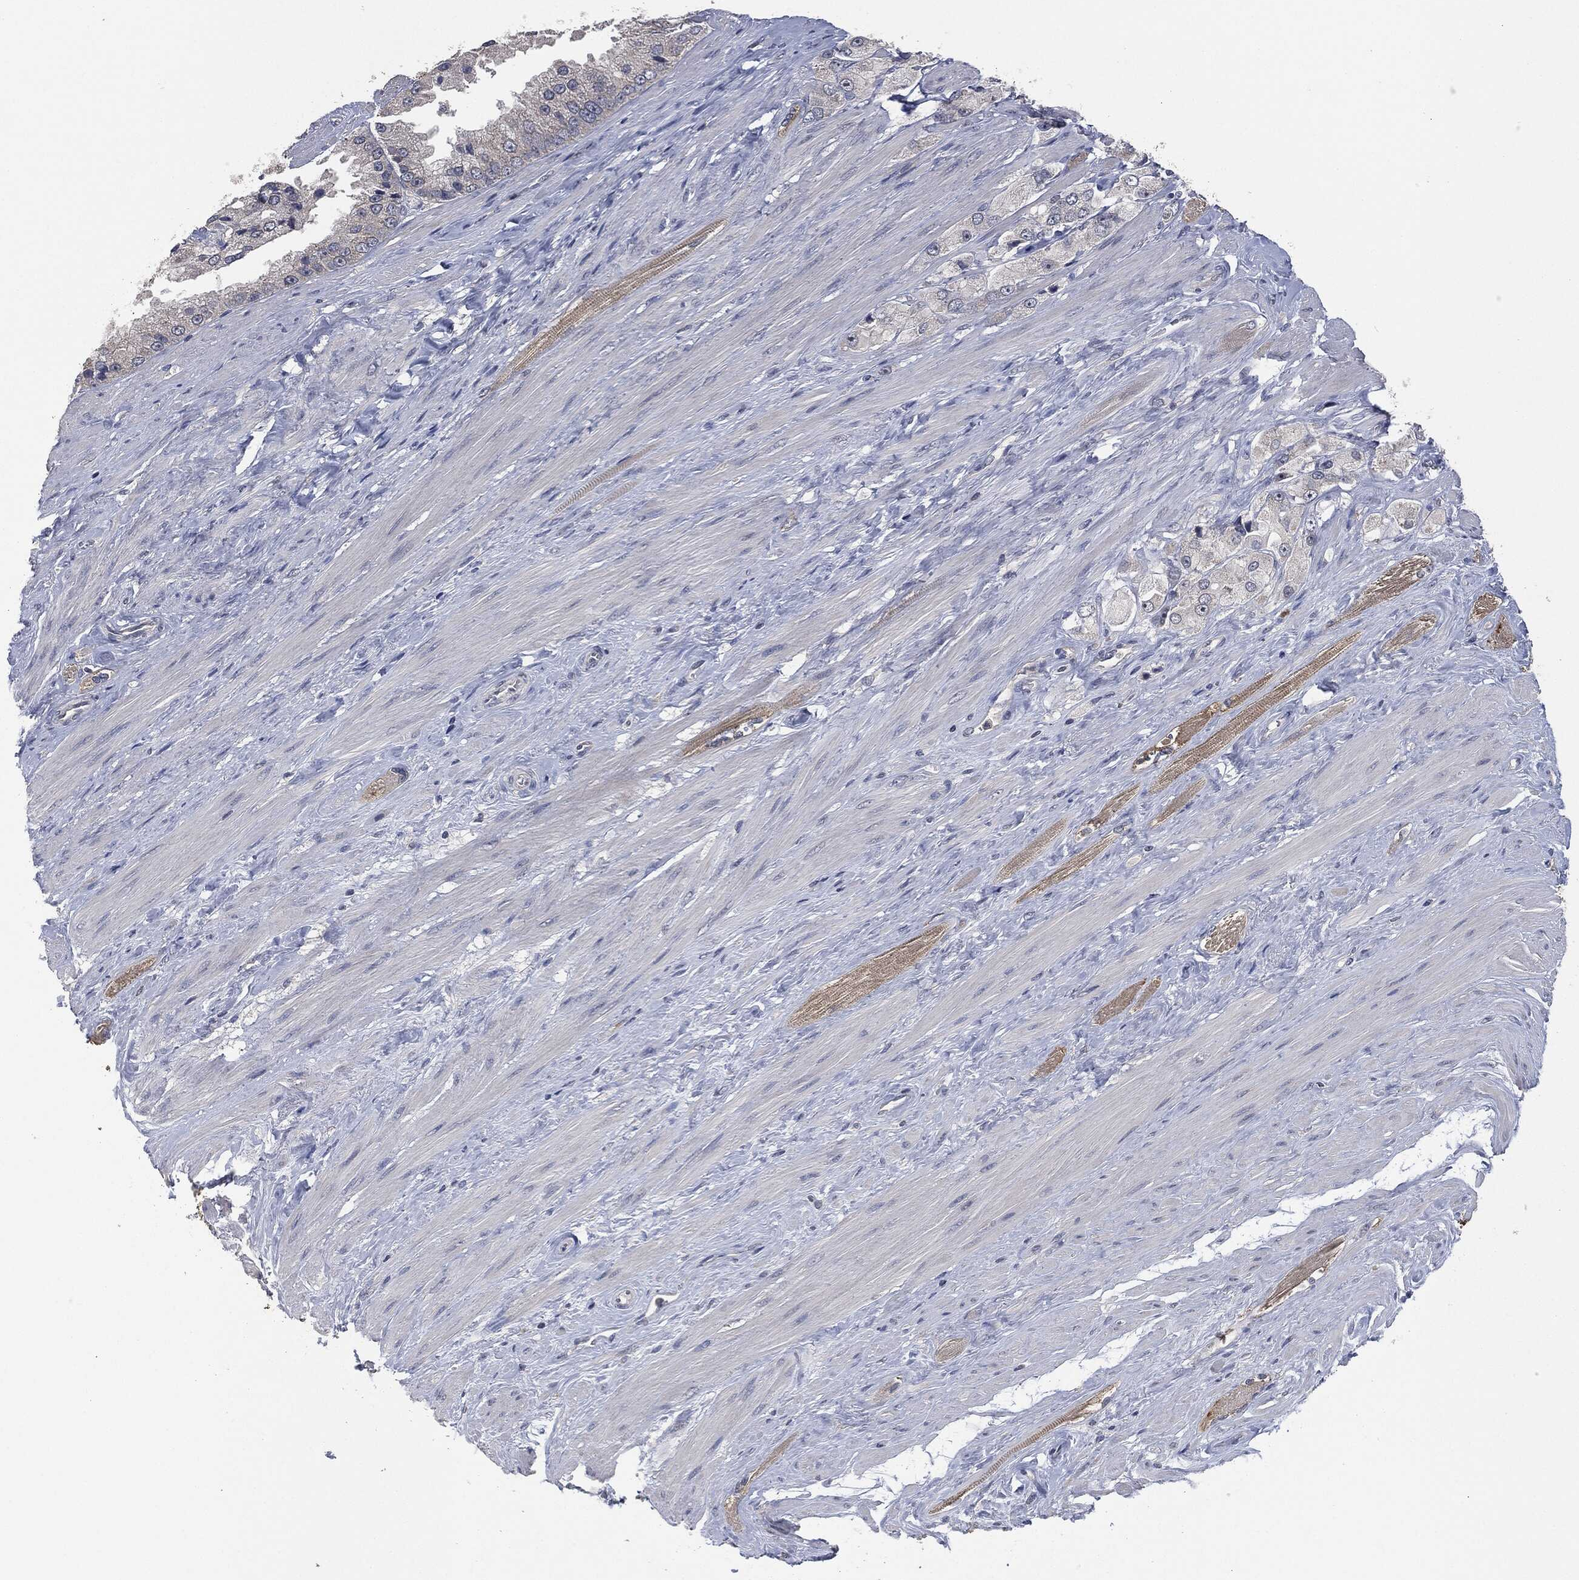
{"staining": {"intensity": "negative", "quantity": "none", "location": "none"}, "tissue": "prostate cancer", "cell_type": "Tumor cells", "image_type": "cancer", "snomed": [{"axis": "morphology", "description": "Adenocarcinoma, NOS"}, {"axis": "topography", "description": "Prostate and seminal vesicle, NOS"}, {"axis": "topography", "description": "Prostate"}], "caption": "Histopathology image shows no significant protein expression in tumor cells of prostate cancer.", "gene": "IL1RN", "patient": {"sex": "male", "age": 64}}